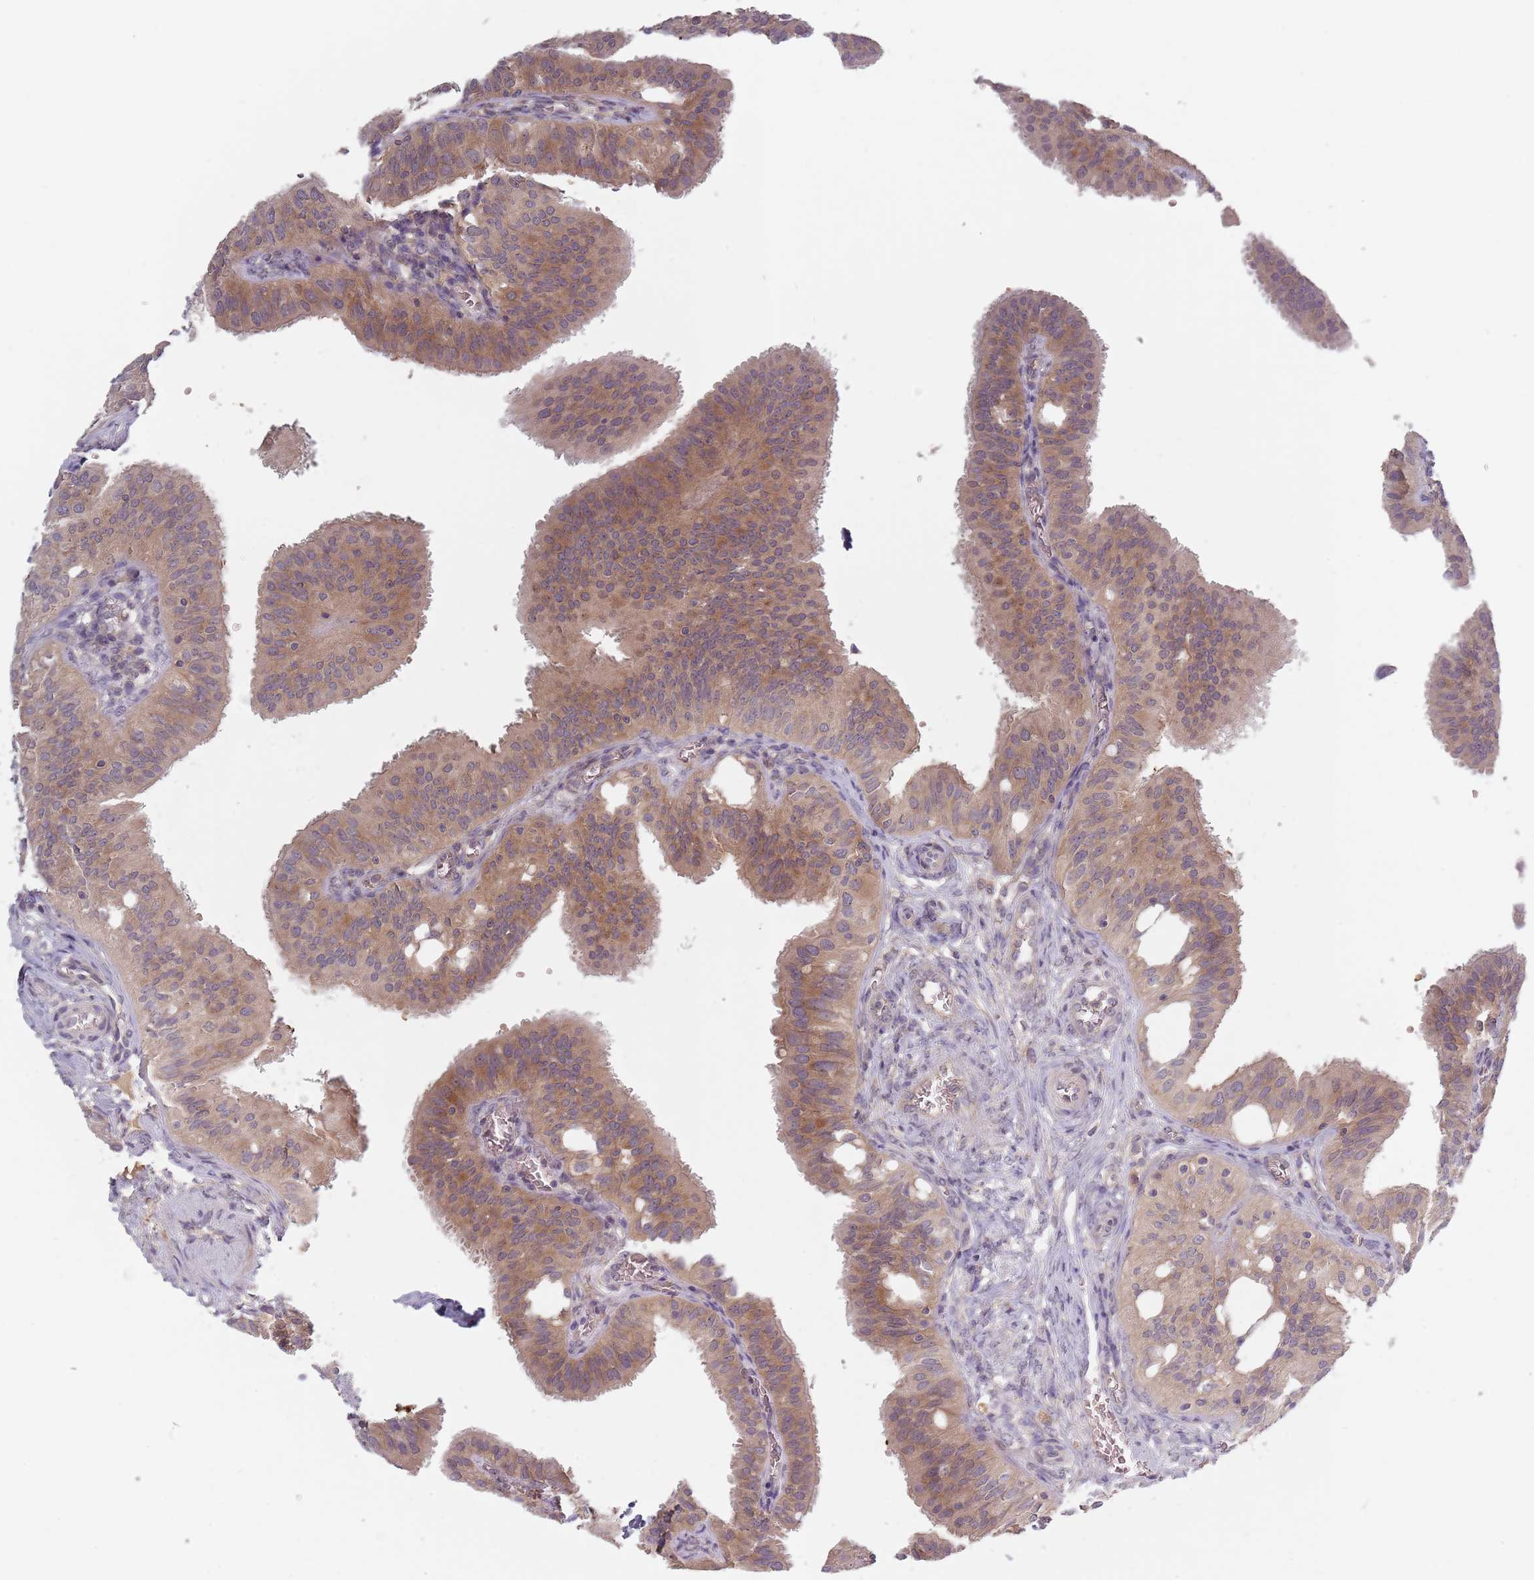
{"staining": {"intensity": "moderate", "quantity": ">75%", "location": "cytoplasmic/membranous"}, "tissue": "fallopian tube", "cell_type": "Glandular cells", "image_type": "normal", "snomed": [{"axis": "morphology", "description": "Normal tissue, NOS"}, {"axis": "topography", "description": "Fallopian tube"}, {"axis": "topography", "description": "Ovary"}], "caption": "A high-resolution histopathology image shows immunohistochemistry (IHC) staining of benign fallopian tube, which shows moderate cytoplasmic/membranous staining in approximately >75% of glandular cells. Immunohistochemistry (ihc) stains the protein in brown and the nuclei are stained blue.", "gene": "ASB13", "patient": {"sex": "female", "age": 42}}